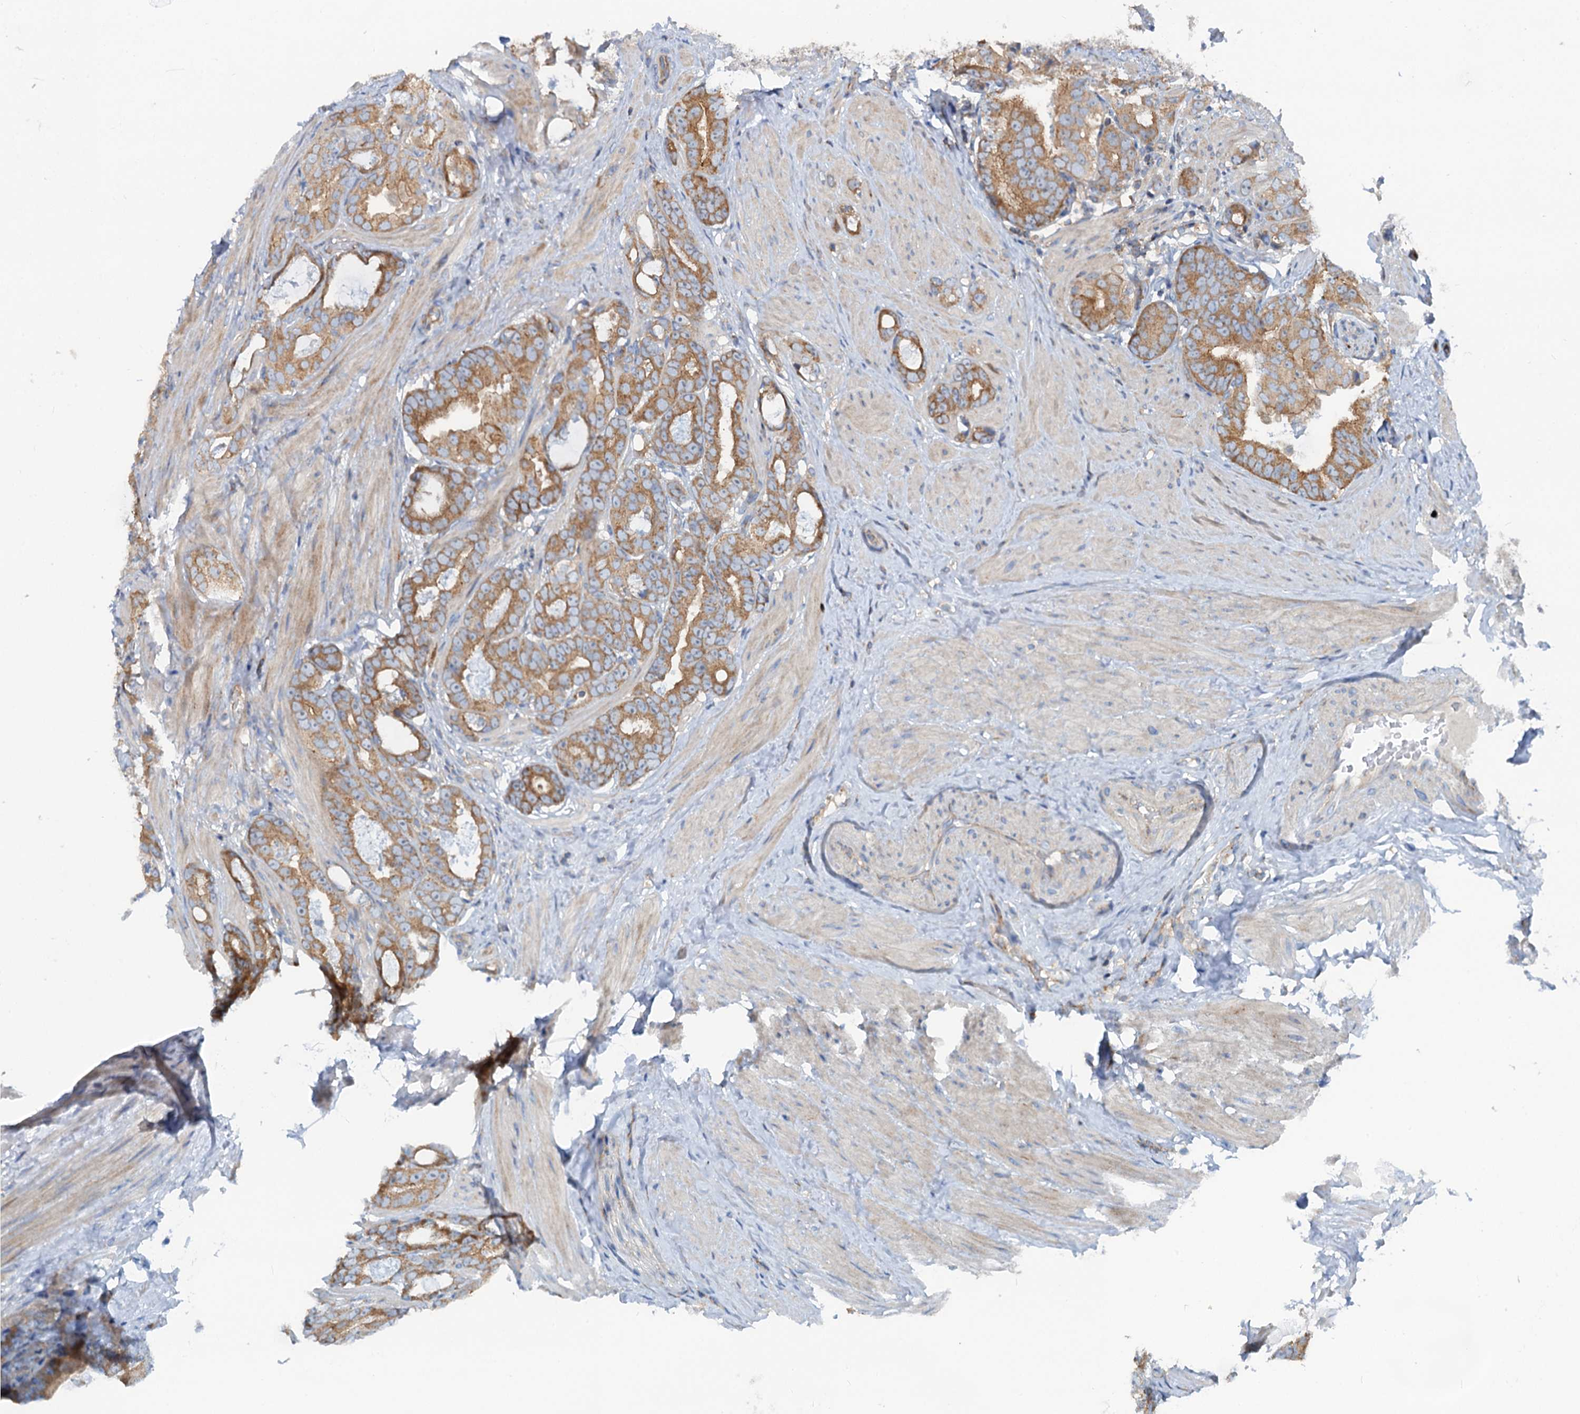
{"staining": {"intensity": "moderate", "quantity": ">75%", "location": "cytoplasmic/membranous"}, "tissue": "prostate cancer", "cell_type": "Tumor cells", "image_type": "cancer", "snomed": [{"axis": "morphology", "description": "Adenocarcinoma, Low grade"}, {"axis": "topography", "description": "Prostate"}], "caption": "IHC micrograph of human low-grade adenocarcinoma (prostate) stained for a protein (brown), which shows medium levels of moderate cytoplasmic/membranous staining in about >75% of tumor cells.", "gene": "ANKRD26", "patient": {"sex": "male", "age": 71}}